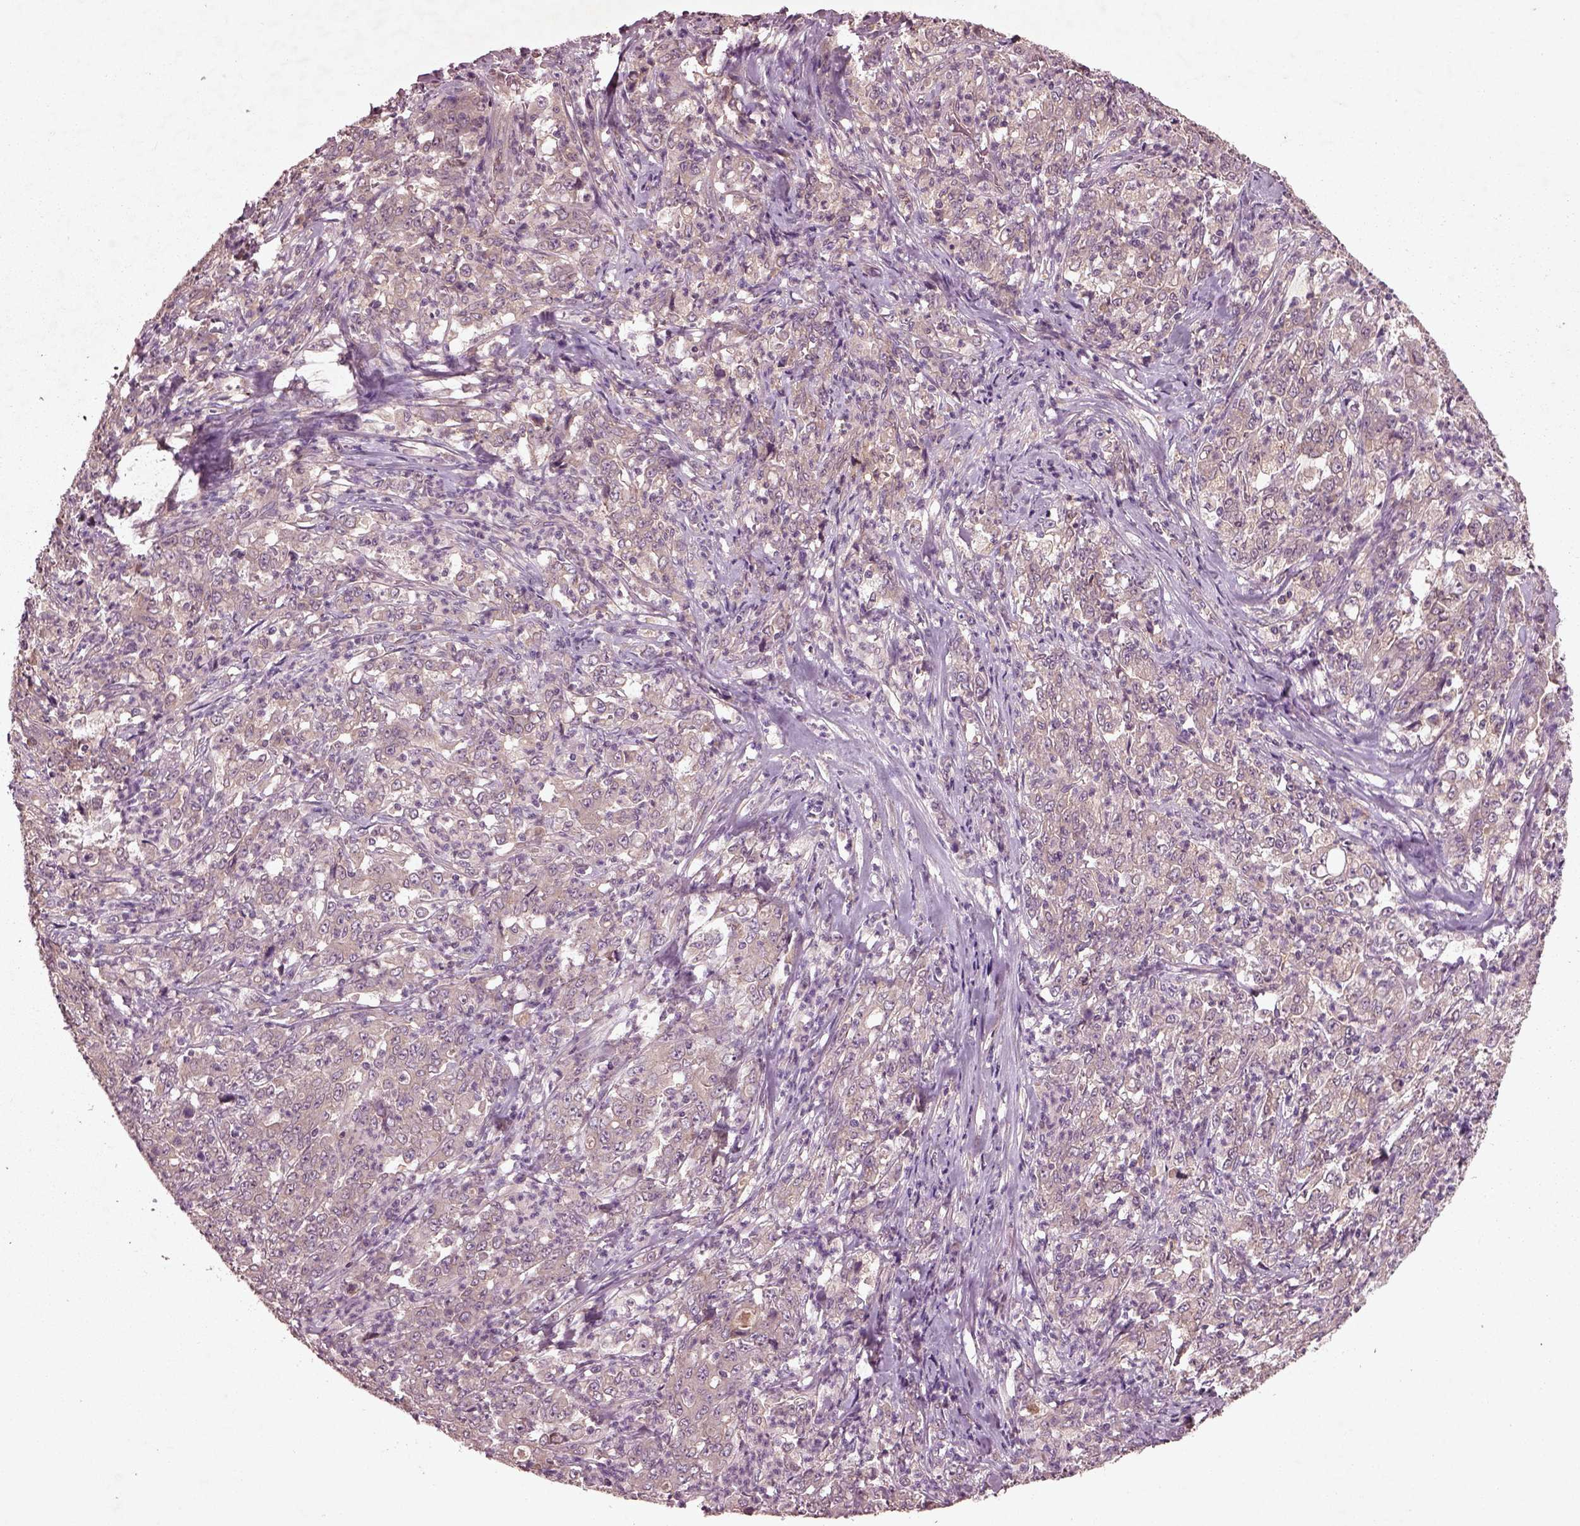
{"staining": {"intensity": "negative", "quantity": "none", "location": "none"}, "tissue": "stomach cancer", "cell_type": "Tumor cells", "image_type": "cancer", "snomed": [{"axis": "morphology", "description": "Adenocarcinoma, NOS"}, {"axis": "topography", "description": "Stomach, lower"}], "caption": "There is no significant staining in tumor cells of stomach cancer. The staining was performed using DAB to visualize the protein expression in brown, while the nuclei were stained in blue with hematoxylin (Magnification: 20x).", "gene": "FAM234A", "patient": {"sex": "female", "age": 71}}